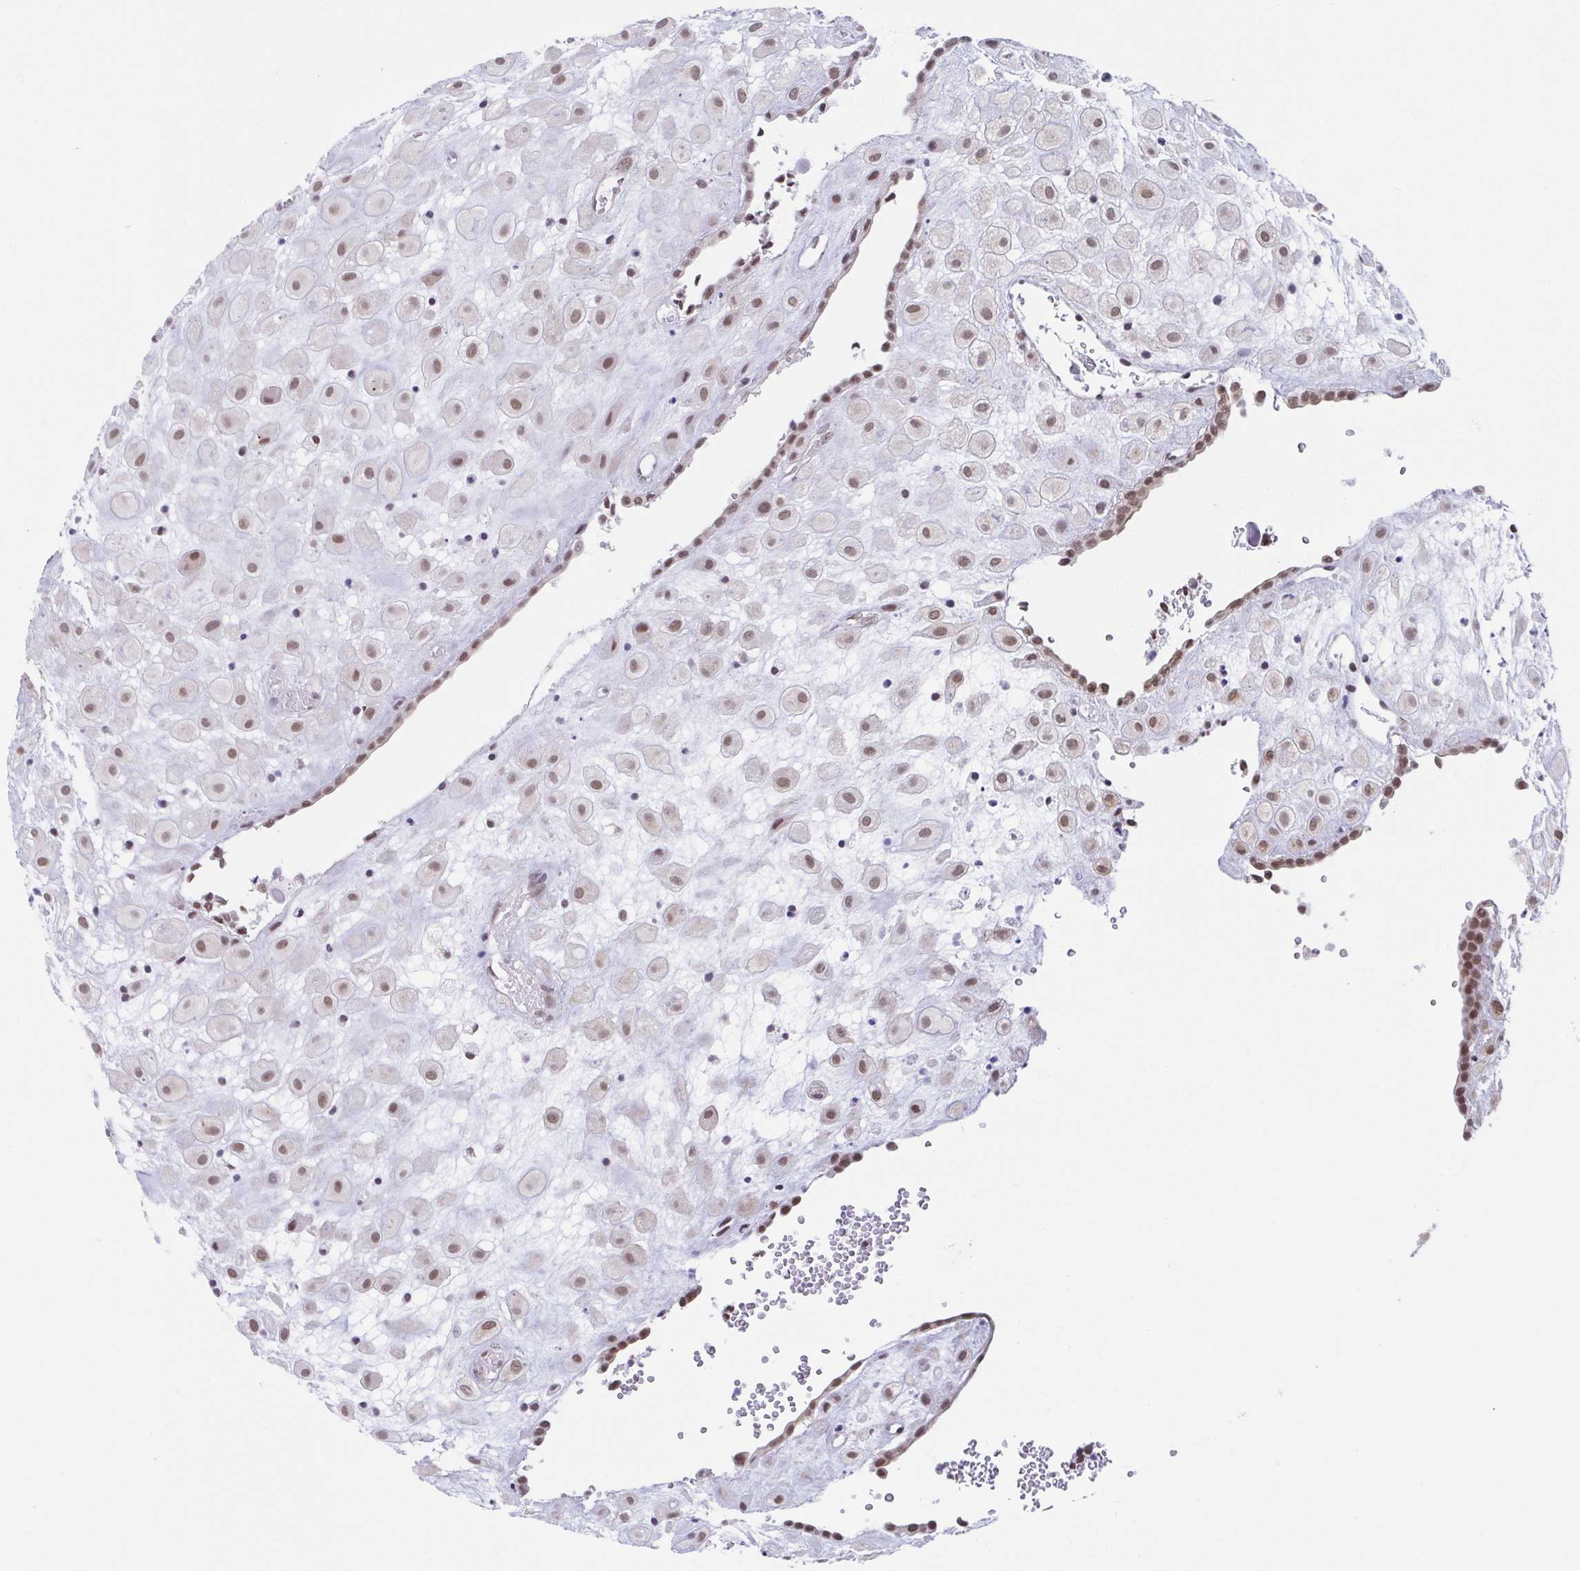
{"staining": {"intensity": "moderate", "quantity": ">75%", "location": "nuclear"}, "tissue": "placenta", "cell_type": "Decidual cells", "image_type": "normal", "snomed": [{"axis": "morphology", "description": "Normal tissue, NOS"}, {"axis": "topography", "description": "Placenta"}], "caption": "Moderate nuclear protein staining is appreciated in about >75% of decidual cells in placenta. (brown staining indicates protein expression, while blue staining denotes nuclei).", "gene": "SLC7A10", "patient": {"sex": "female", "age": 24}}